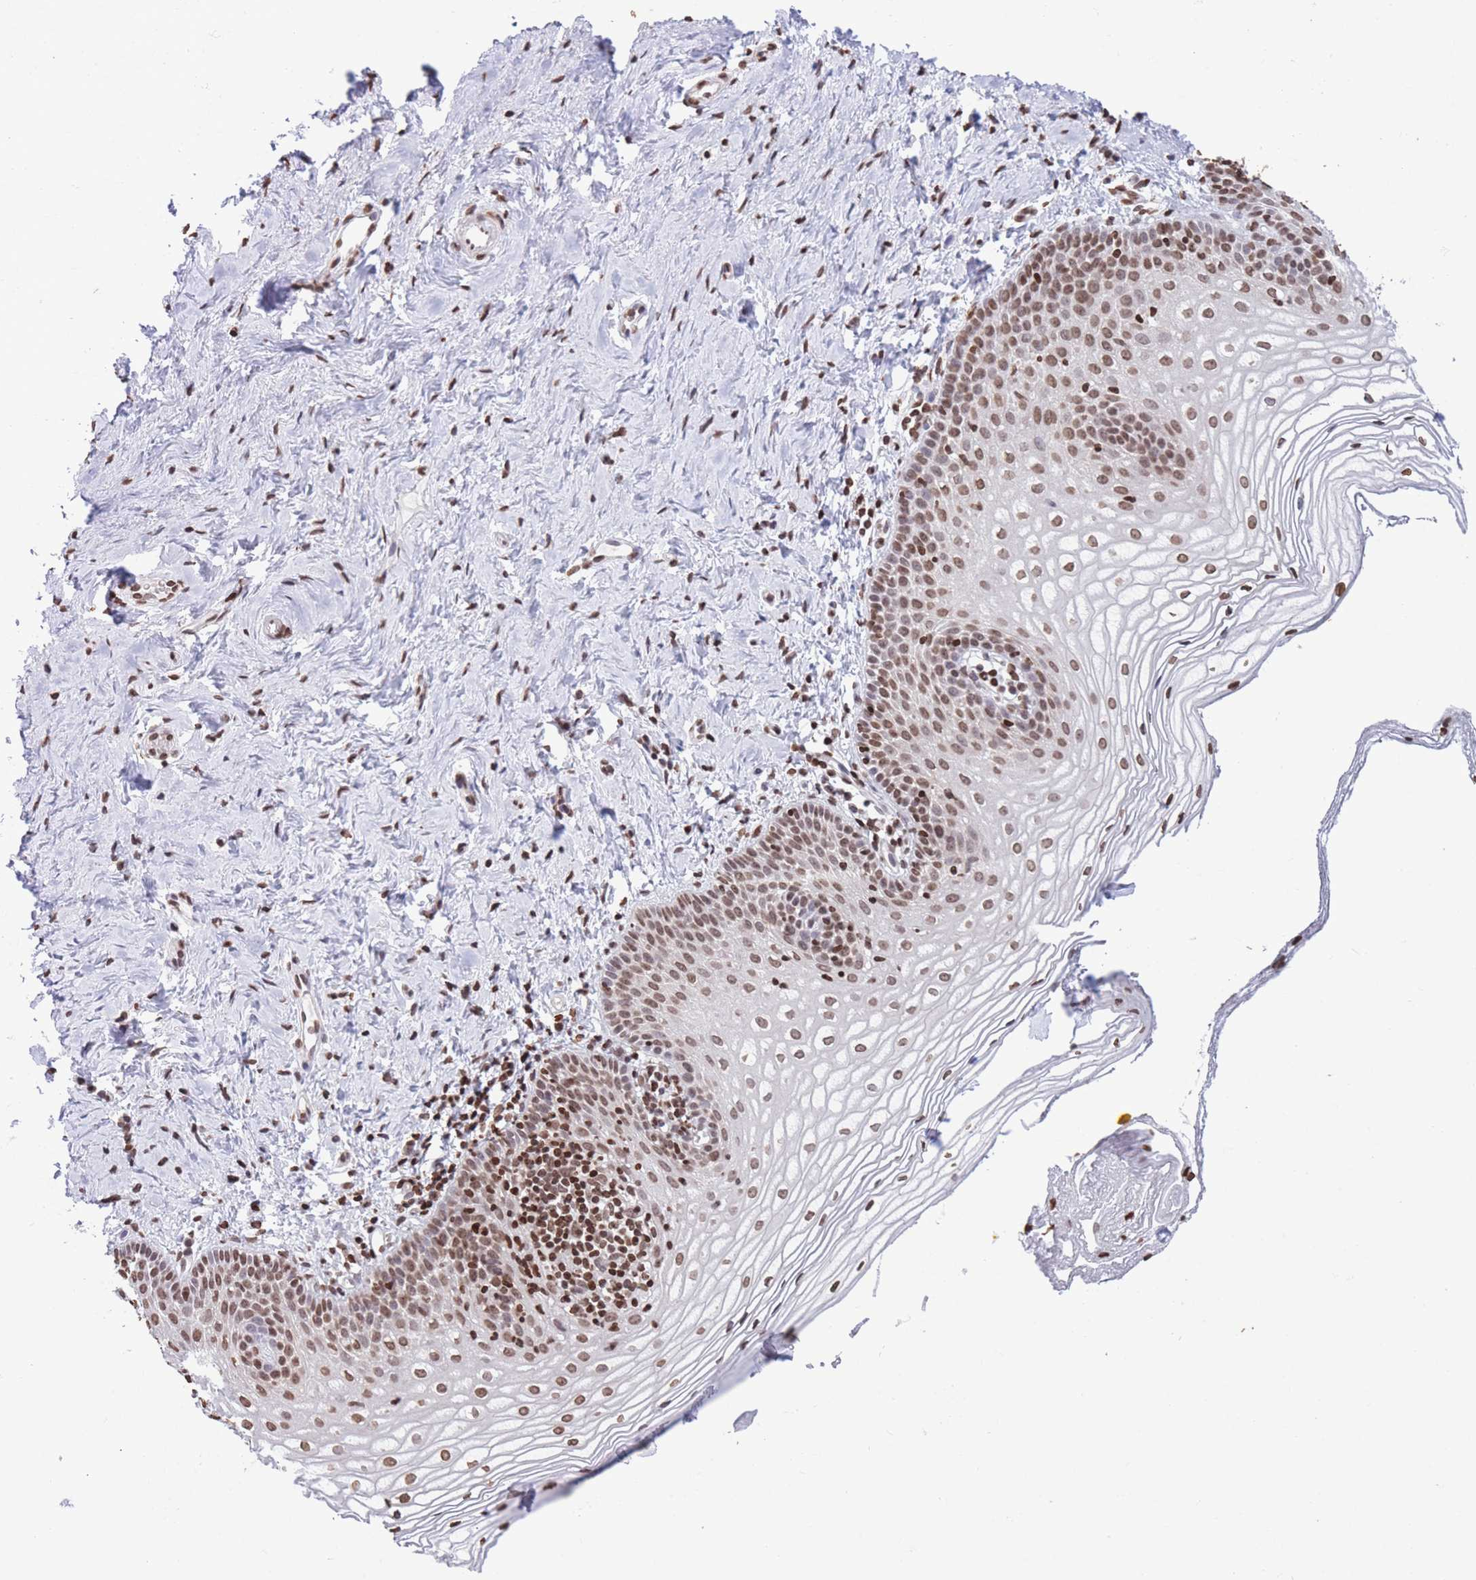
{"staining": {"intensity": "moderate", "quantity": ">75%", "location": "nuclear"}, "tissue": "vagina", "cell_type": "Squamous epithelial cells", "image_type": "normal", "snomed": [{"axis": "morphology", "description": "Normal tissue, NOS"}, {"axis": "topography", "description": "Vagina"}], "caption": "Squamous epithelial cells demonstrate moderate nuclear expression in approximately >75% of cells in normal vagina.", "gene": "H2BC10", "patient": {"sex": "female", "age": 56}}